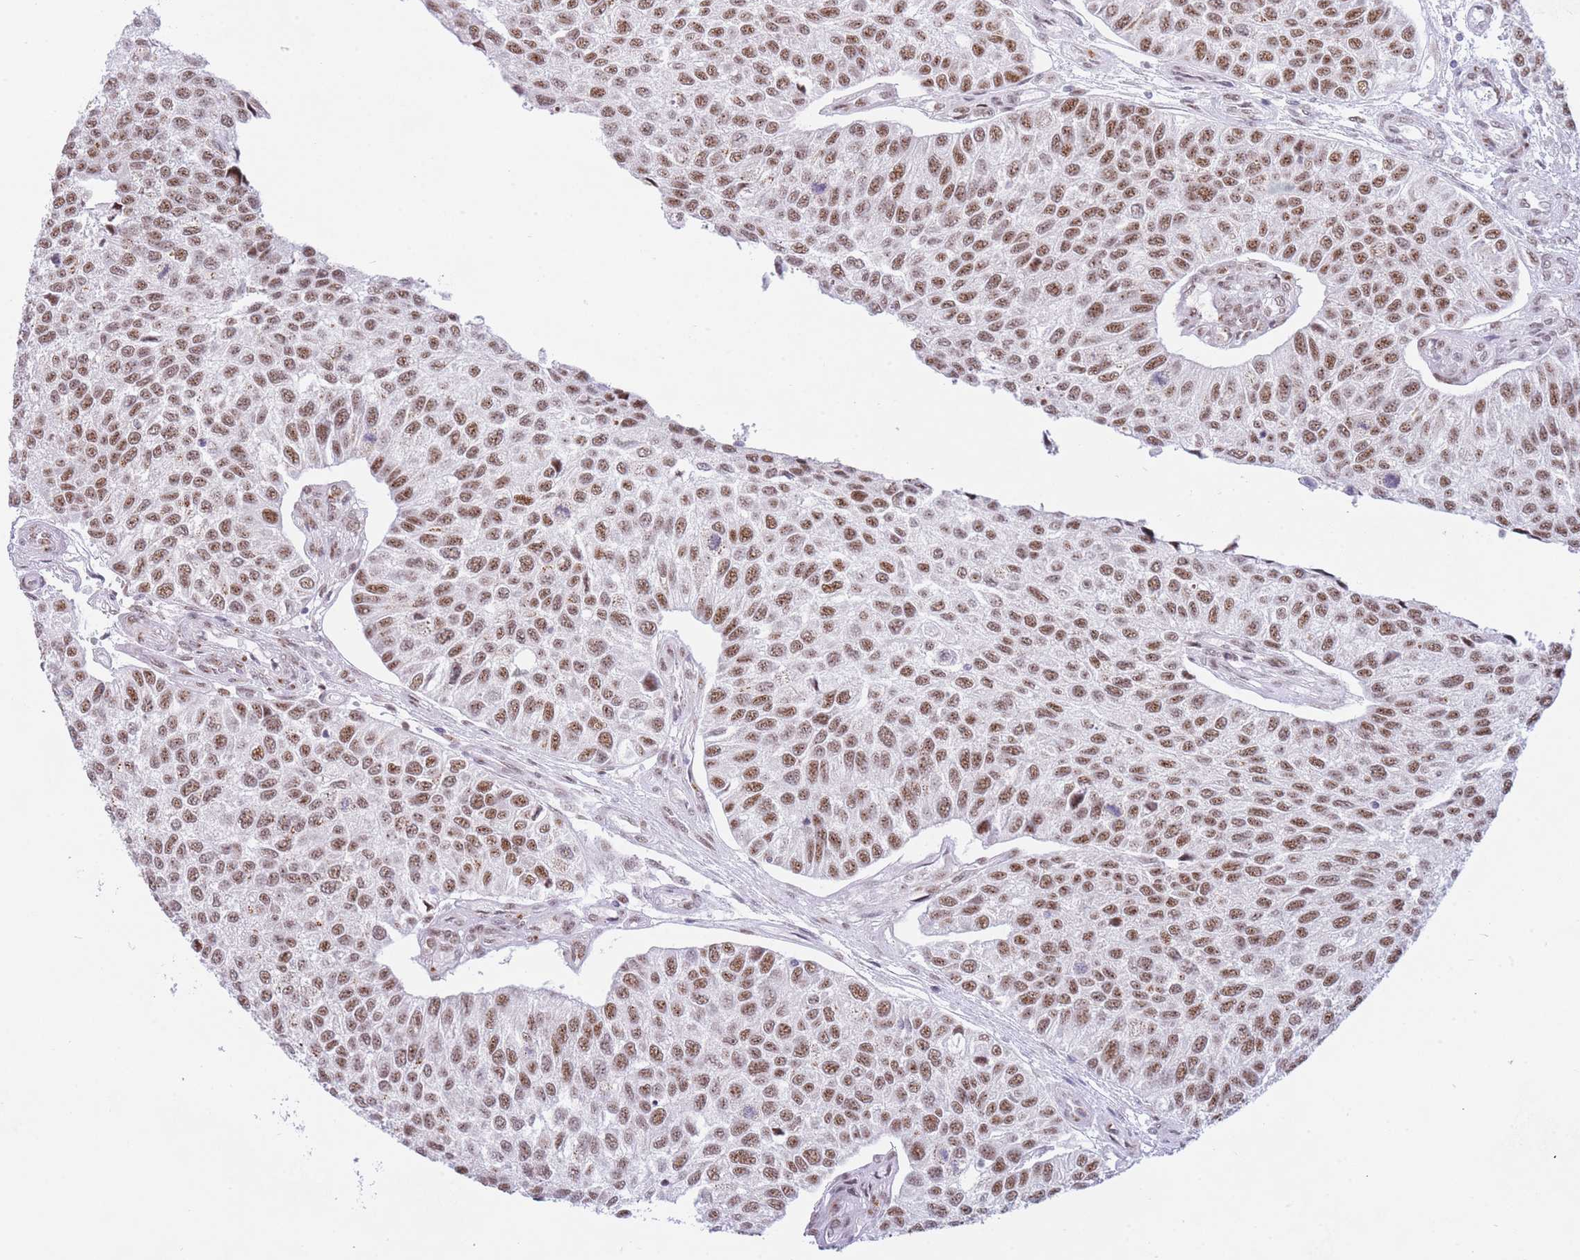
{"staining": {"intensity": "moderate", "quantity": ">75%", "location": "nuclear"}, "tissue": "urothelial cancer", "cell_type": "Tumor cells", "image_type": "cancer", "snomed": [{"axis": "morphology", "description": "Urothelial carcinoma, NOS"}, {"axis": "topography", "description": "Urinary bladder"}], "caption": "This is a micrograph of immunohistochemistry (IHC) staining of transitional cell carcinoma, which shows moderate expression in the nuclear of tumor cells.", "gene": "INO80C", "patient": {"sex": "male", "age": 55}}